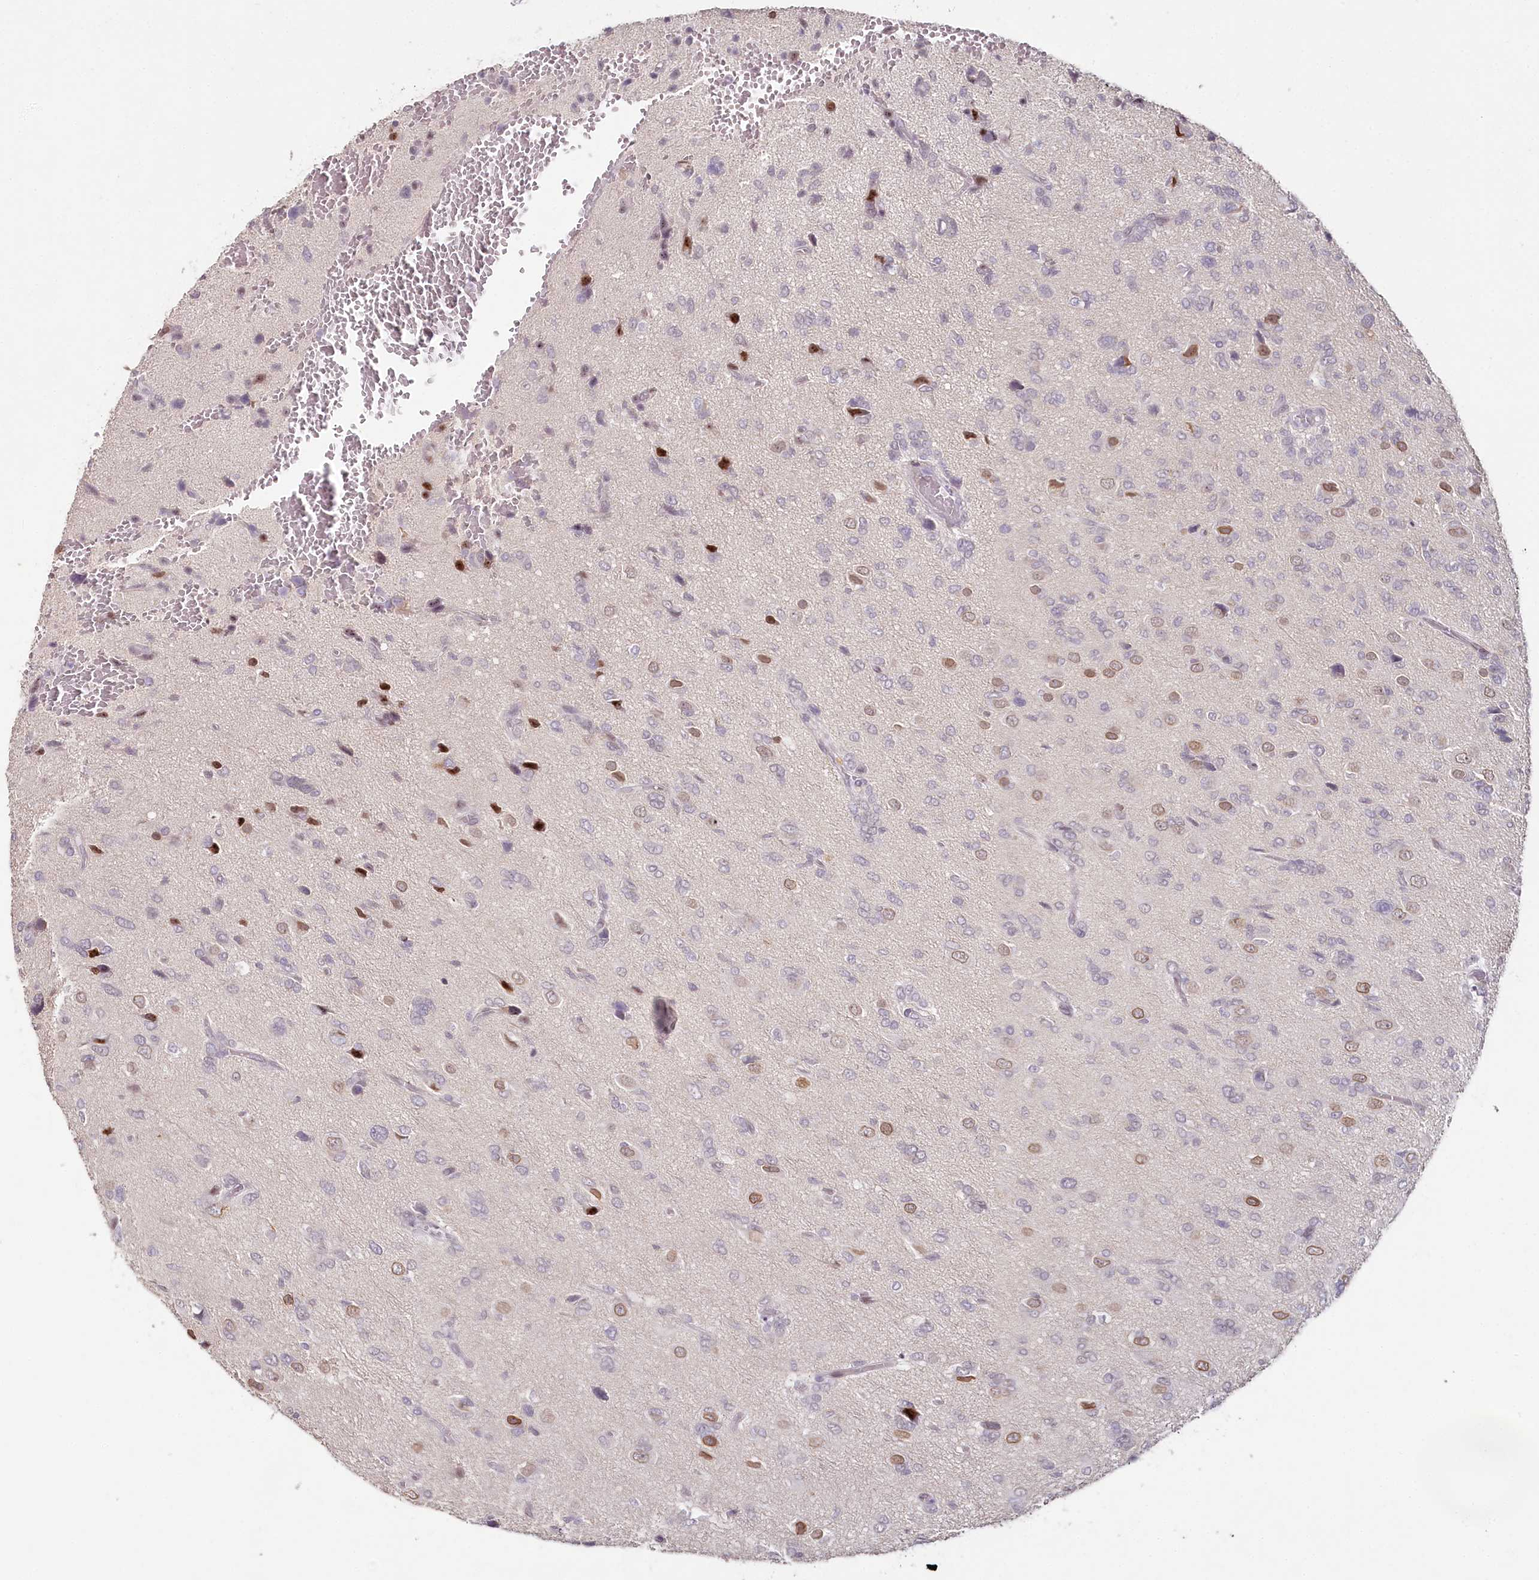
{"staining": {"intensity": "negative", "quantity": "none", "location": "none"}, "tissue": "glioma", "cell_type": "Tumor cells", "image_type": "cancer", "snomed": [{"axis": "morphology", "description": "Glioma, malignant, High grade"}, {"axis": "topography", "description": "Brain"}], "caption": "Tumor cells are negative for protein expression in human glioma.", "gene": "HPD", "patient": {"sex": "female", "age": 59}}